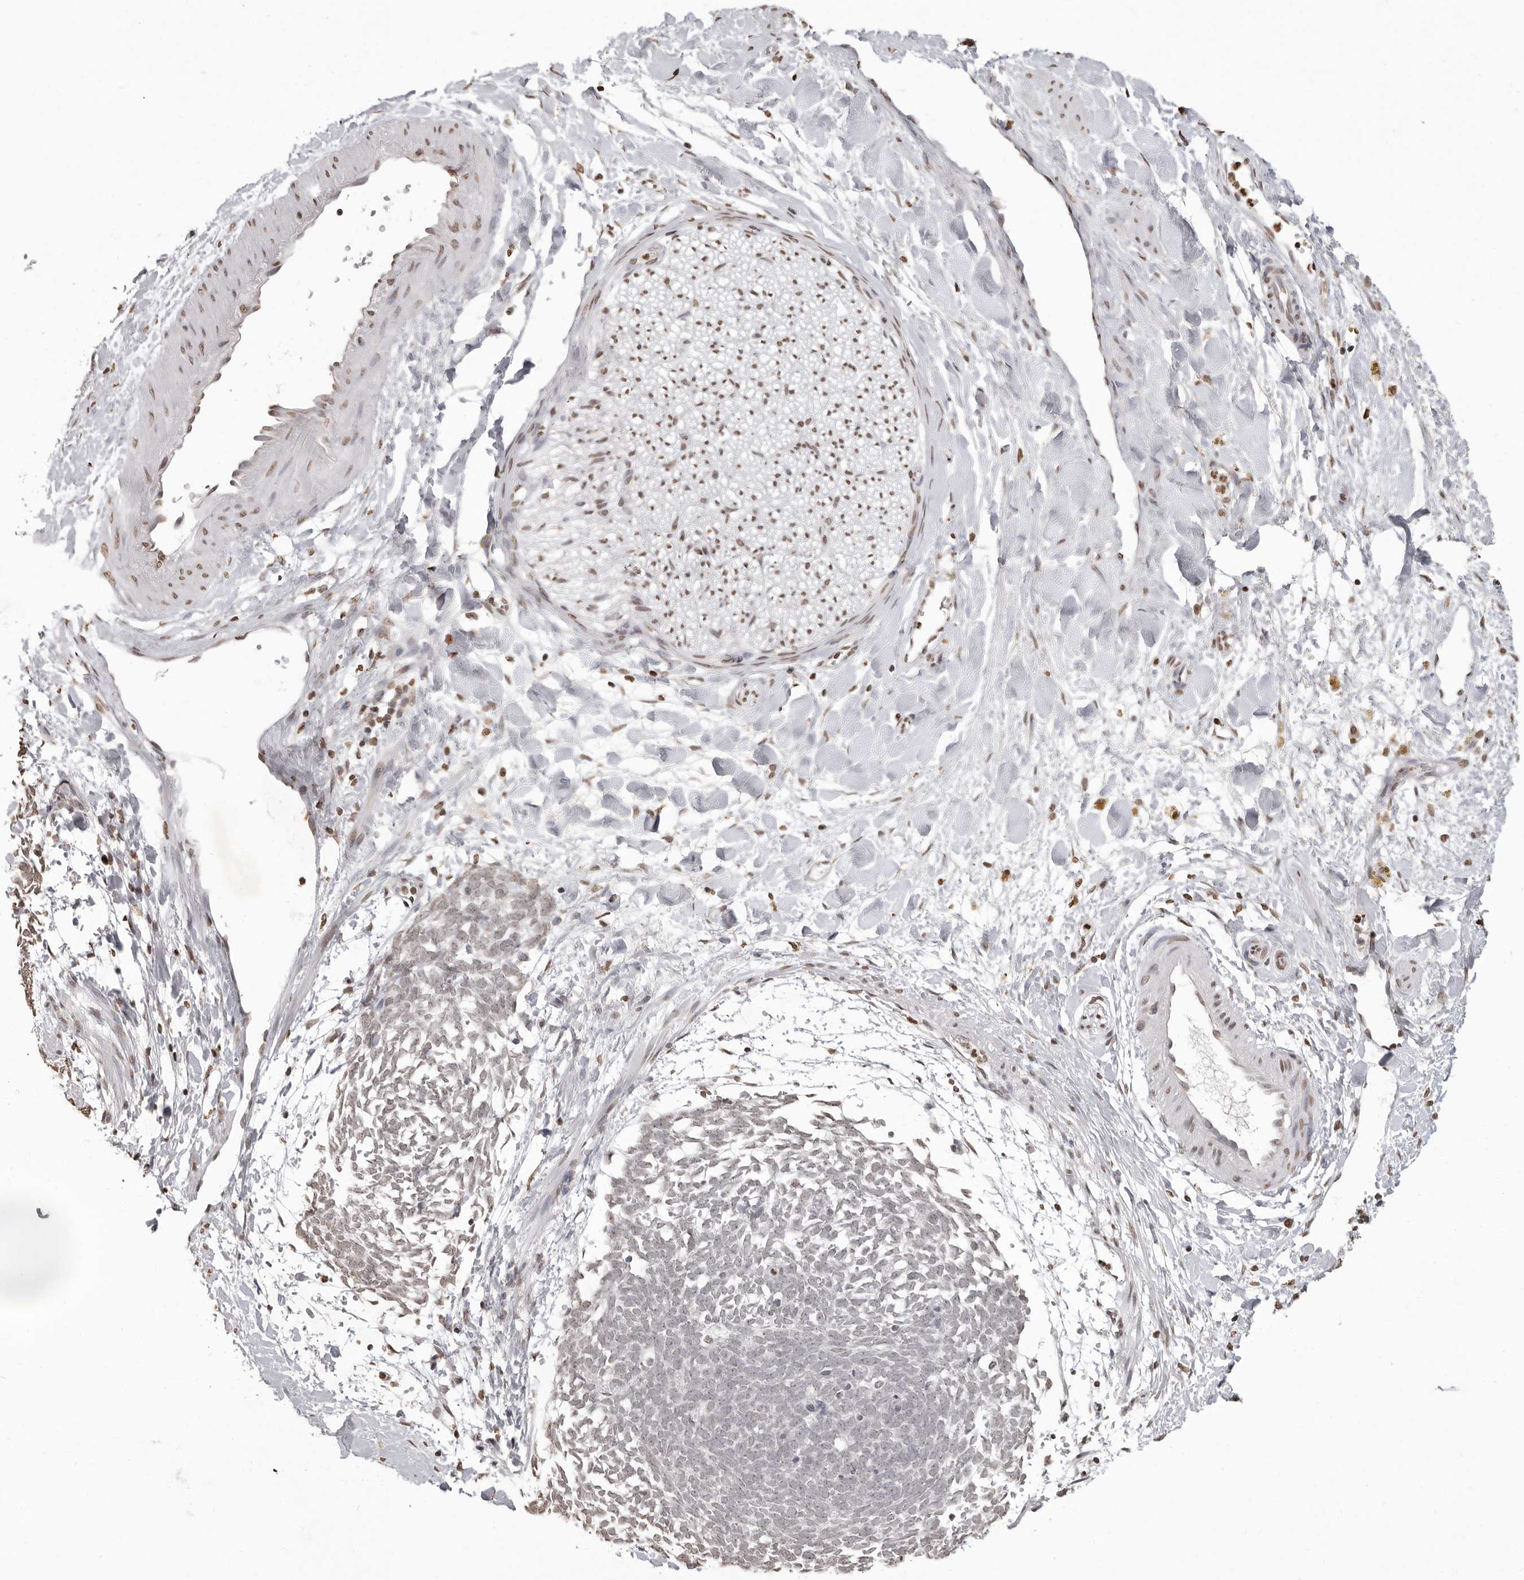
{"staining": {"intensity": "moderate", "quantity": ">75%", "location": "nuclear"}, "tissue": "adipose tissue", "cell_type": "Adipocytes", "image_type": "normal", "snomed": [{"axis": "morphology", "description": "Normal tissue, NOS"}, {"axis": "topography", "description": "Kidney"}, {"axis": "topography", "description": "Peripheral nerve tissue"}], "caption": "A brown stain labels moderate nuclear expression of a protein in adipocytes of benign human adipose tissue. The staining was performed using DAB to visualize the protein expression in brown, while the nuclei were stained in blue with hematoxylin (Magnification: 20x).", "gene": "WDR45", "patient": {"sex": "male", "age": 7}}